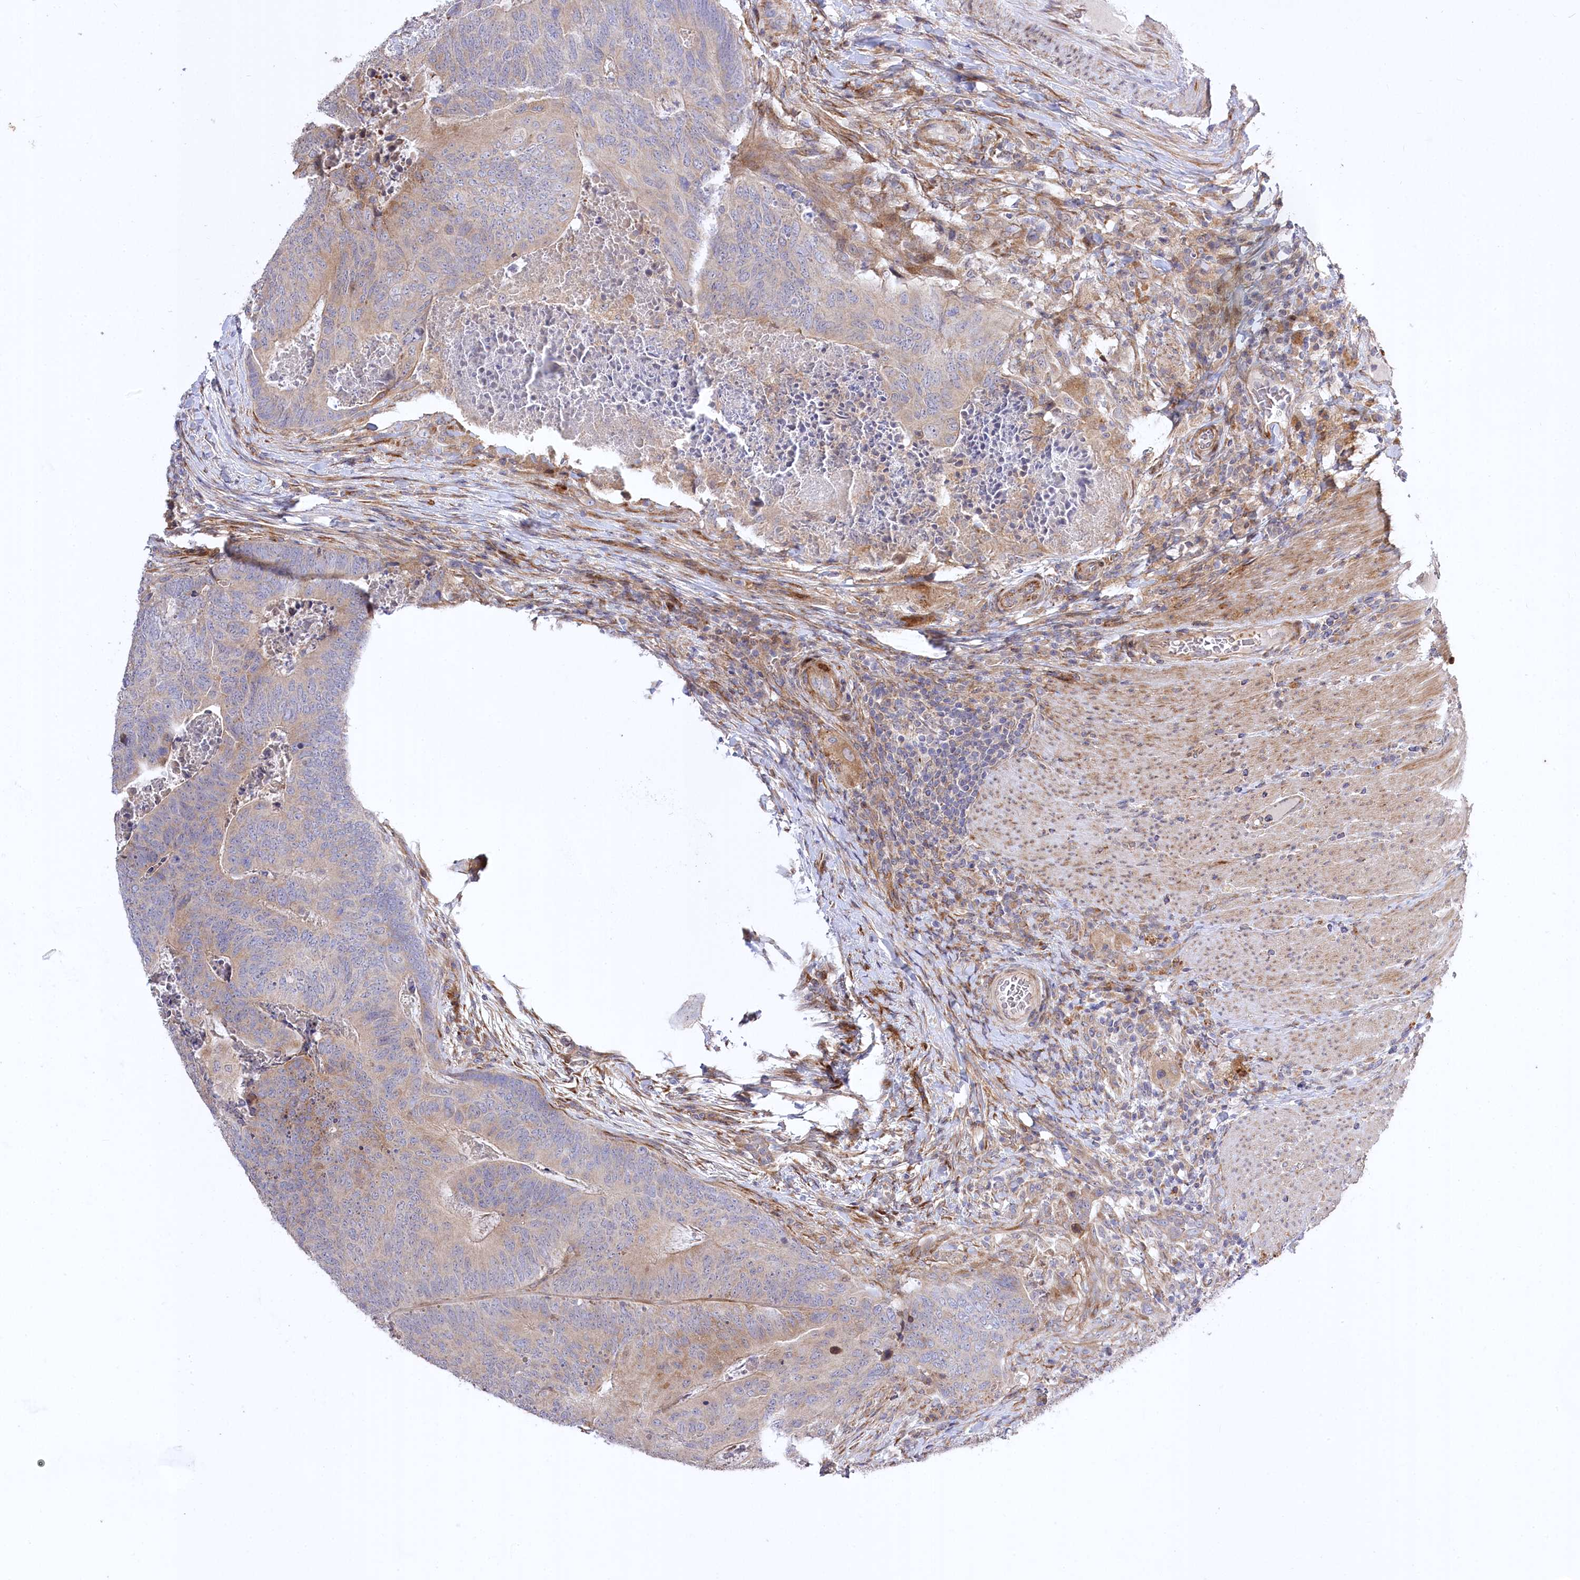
{"staining": {"intensity": "moderate", "quantity": "25%-75%", "location": "cytoplasmic/membranous"}, "tissue": "colorectal cancer", "cell_type": "Tumor cells", "image_type": "cancer", "snomed": [{"axis": "morphology", "description": "Adenocarcinoma, NOS"}, {"axis": "topography", "description": "Colon"}], "caption": "Human adenocarcinoma (colorectal) stained with a protein marker exhibits moderate staining in tumor cells.", "gene": "TRUB1", "patient": {"sex": "female", "age": 67}}